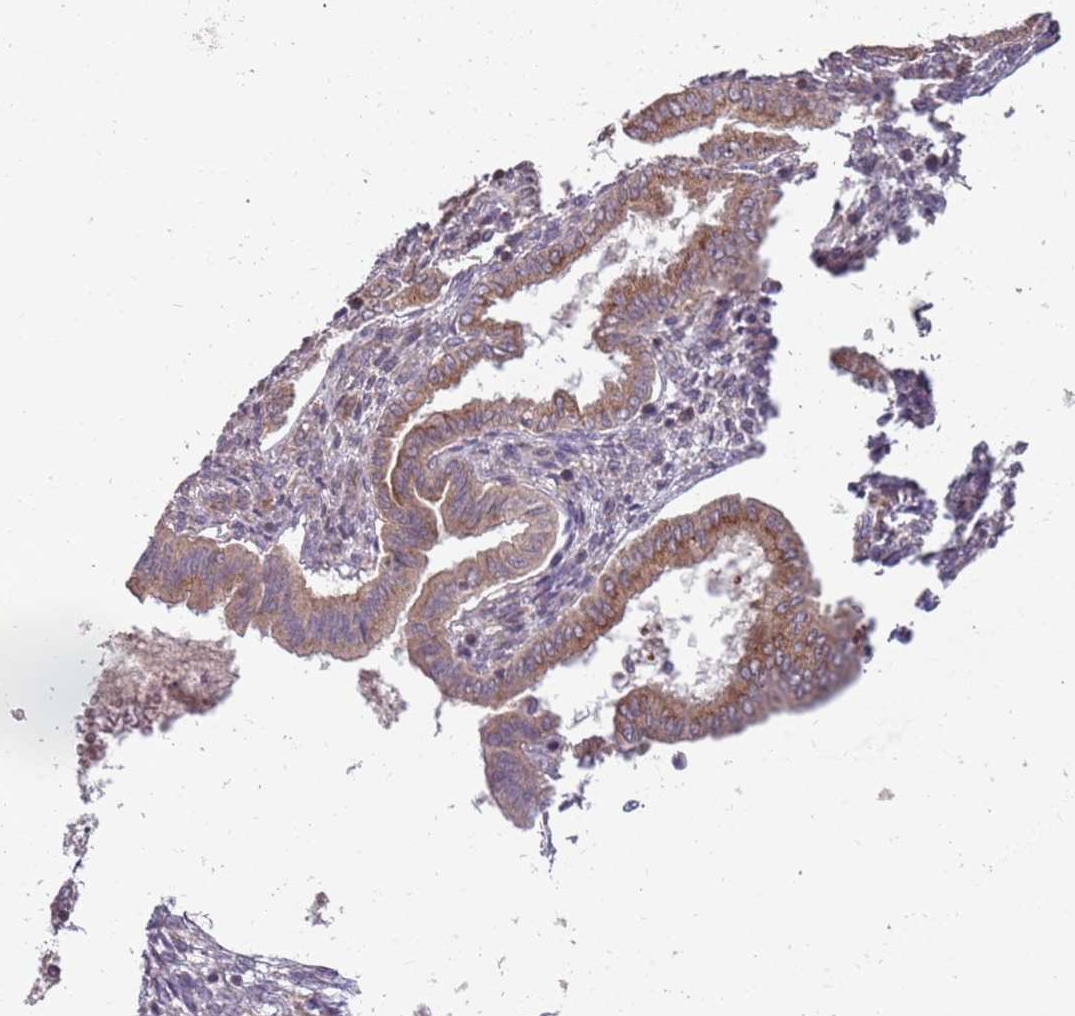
{"staining": {"intensity": "negative", "quantity": "none", "location": "none"}, "tissue": "endometrium", "cell_type": "Cells in endometrial stroma", "image_type": "normal", "snomed": [{"axis": "morphology", "description": "Normal tissue, NOS"}, {"axis": "topography", "description": "Endometrium"}], "caption": "This is an IHC histopathology image of normal human endometrium. There is no positivity in cells in endometrial stroma.", "gene": "PLD6", "patient": {"sex": "female", "age": 24}}